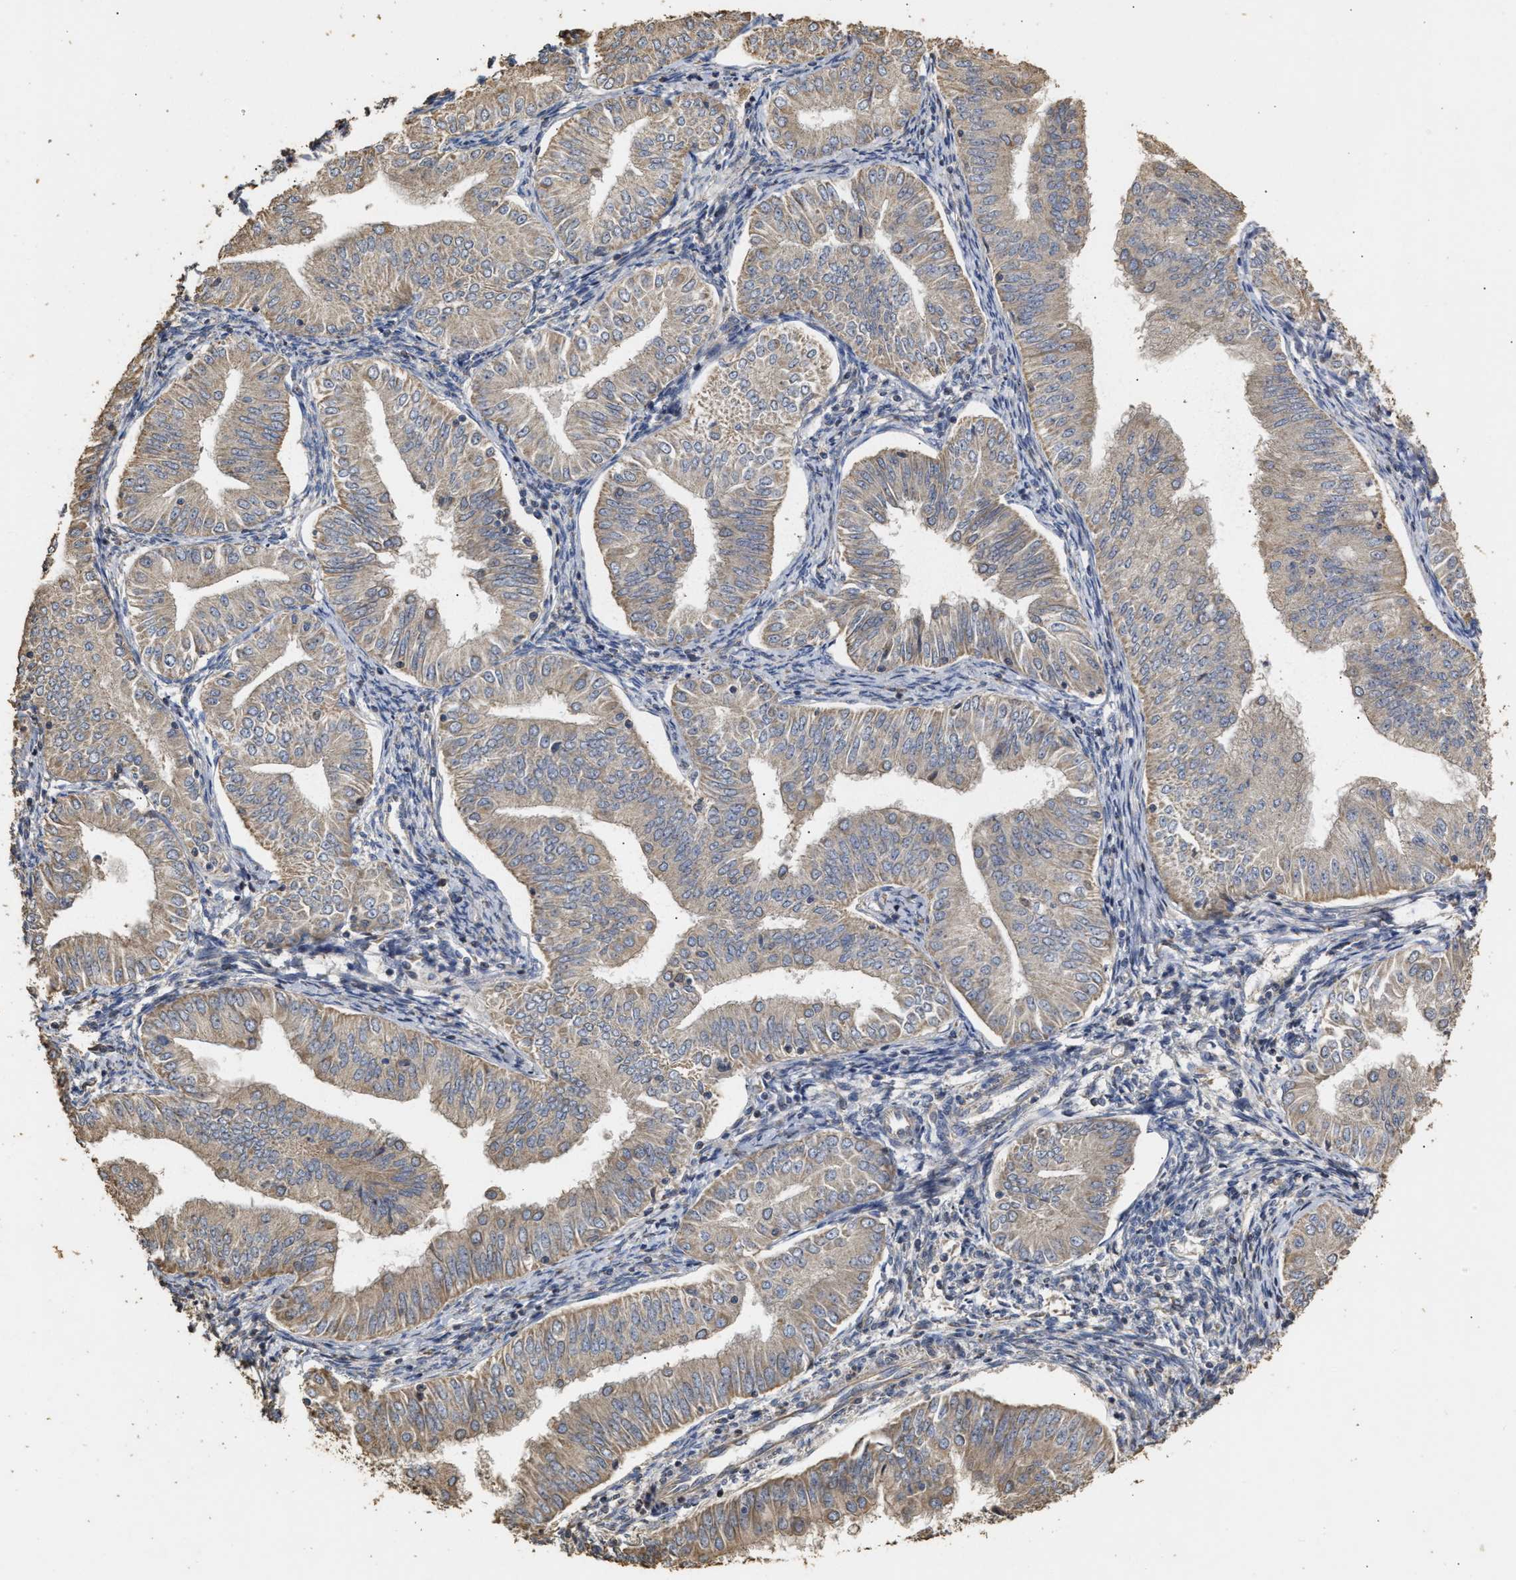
{"staining": {"intensity": "weak", "quantity": ">75%", "location": "cytoplasmic/membranous"}, "tissue": "endometrial cancer", "cell_type": "Tumor cells", "image_type": "cancer", "snomed": [{"axis": "morphology", "description": "Normal tissue, NOS"}, {"axis": "morphology", "description": "Adenocarcinoma, NOS"}, {"axis": "topography", "description": "Endometrium"}], "caption": "Weak cytoplasmic/membranous staining for a protein is present in approximately >75% of tumor cells of adenocarcinoma (endometrial) using immunohistochemistry (IHC).", "gene": "NAV1", "patient": {"sex": "female", "age": 53}}